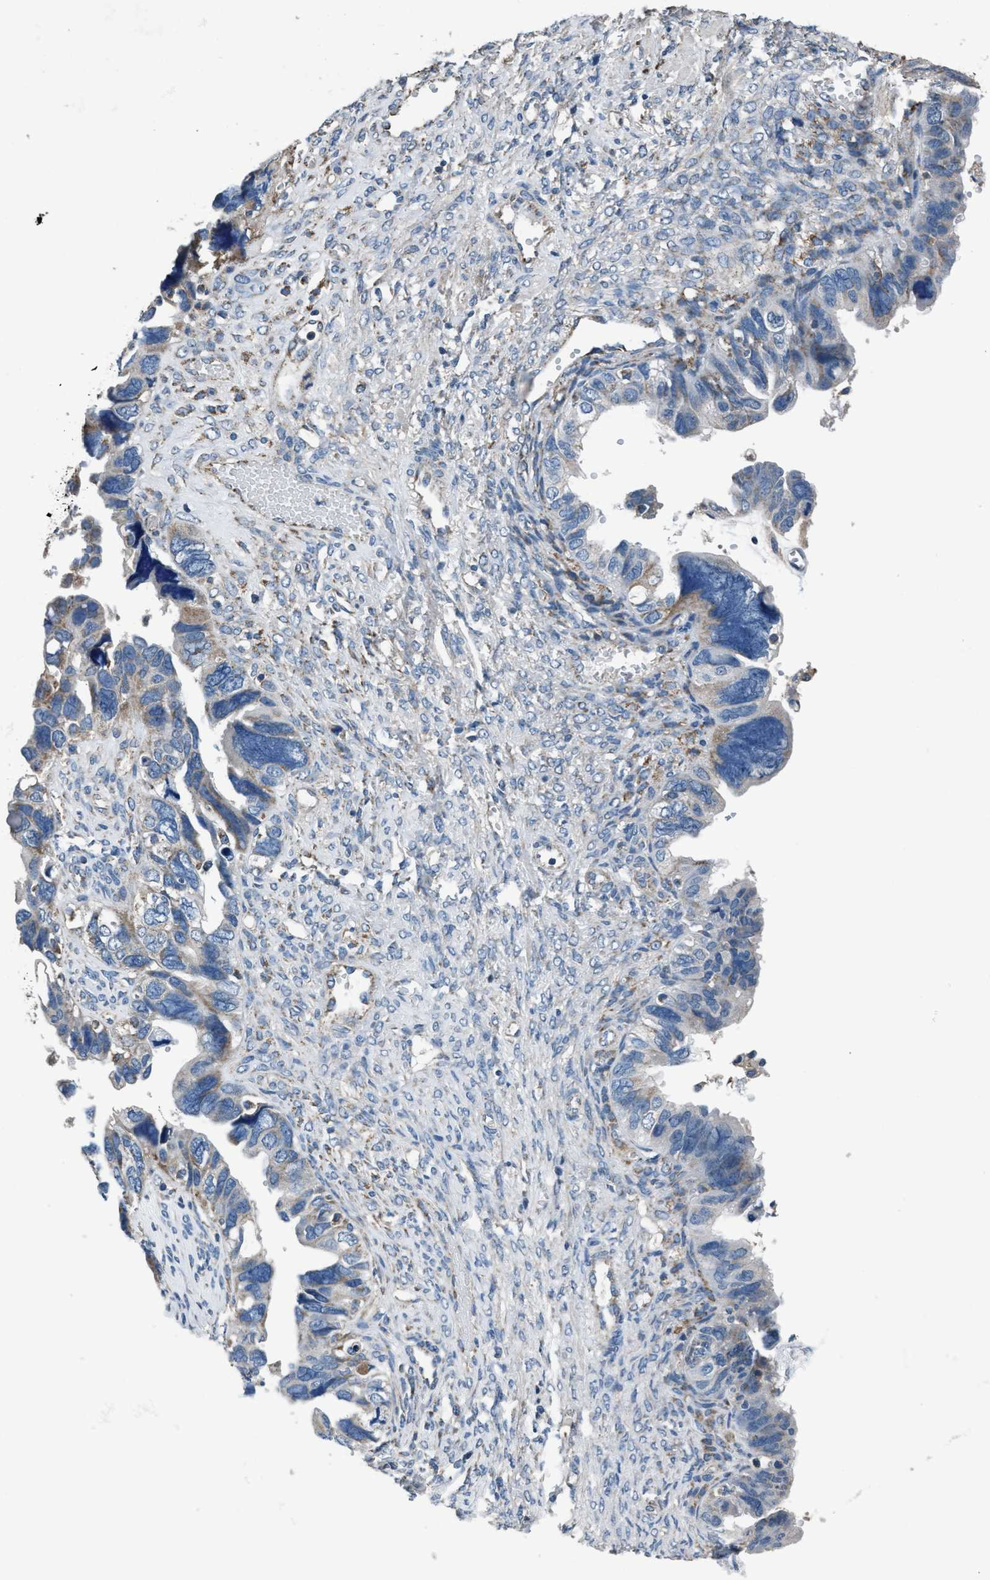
{"staining": {"intensity": "moderate", "quantity": "<25%", "location": "cytoplasmic/membranous"}, "tissue": "ovarian cancer", "cell_type": "Tumor cells", "image_type": "cancer", "snomed": [{"axis": "morphology", "description": "Cystadenocarcinoma, serous, NOS"}, {"axis": "topography", "description": "Ovary"}], "caption": "Serous cystadenocarcinoma (ovarian) stained for a protein (brown) demonstrates moderate cytoplasmic/membranous positive positivity in approximately <25% of tumor cells.", "gene": "ANKFN1", "patient": {"sex": "female", "age": 79}}